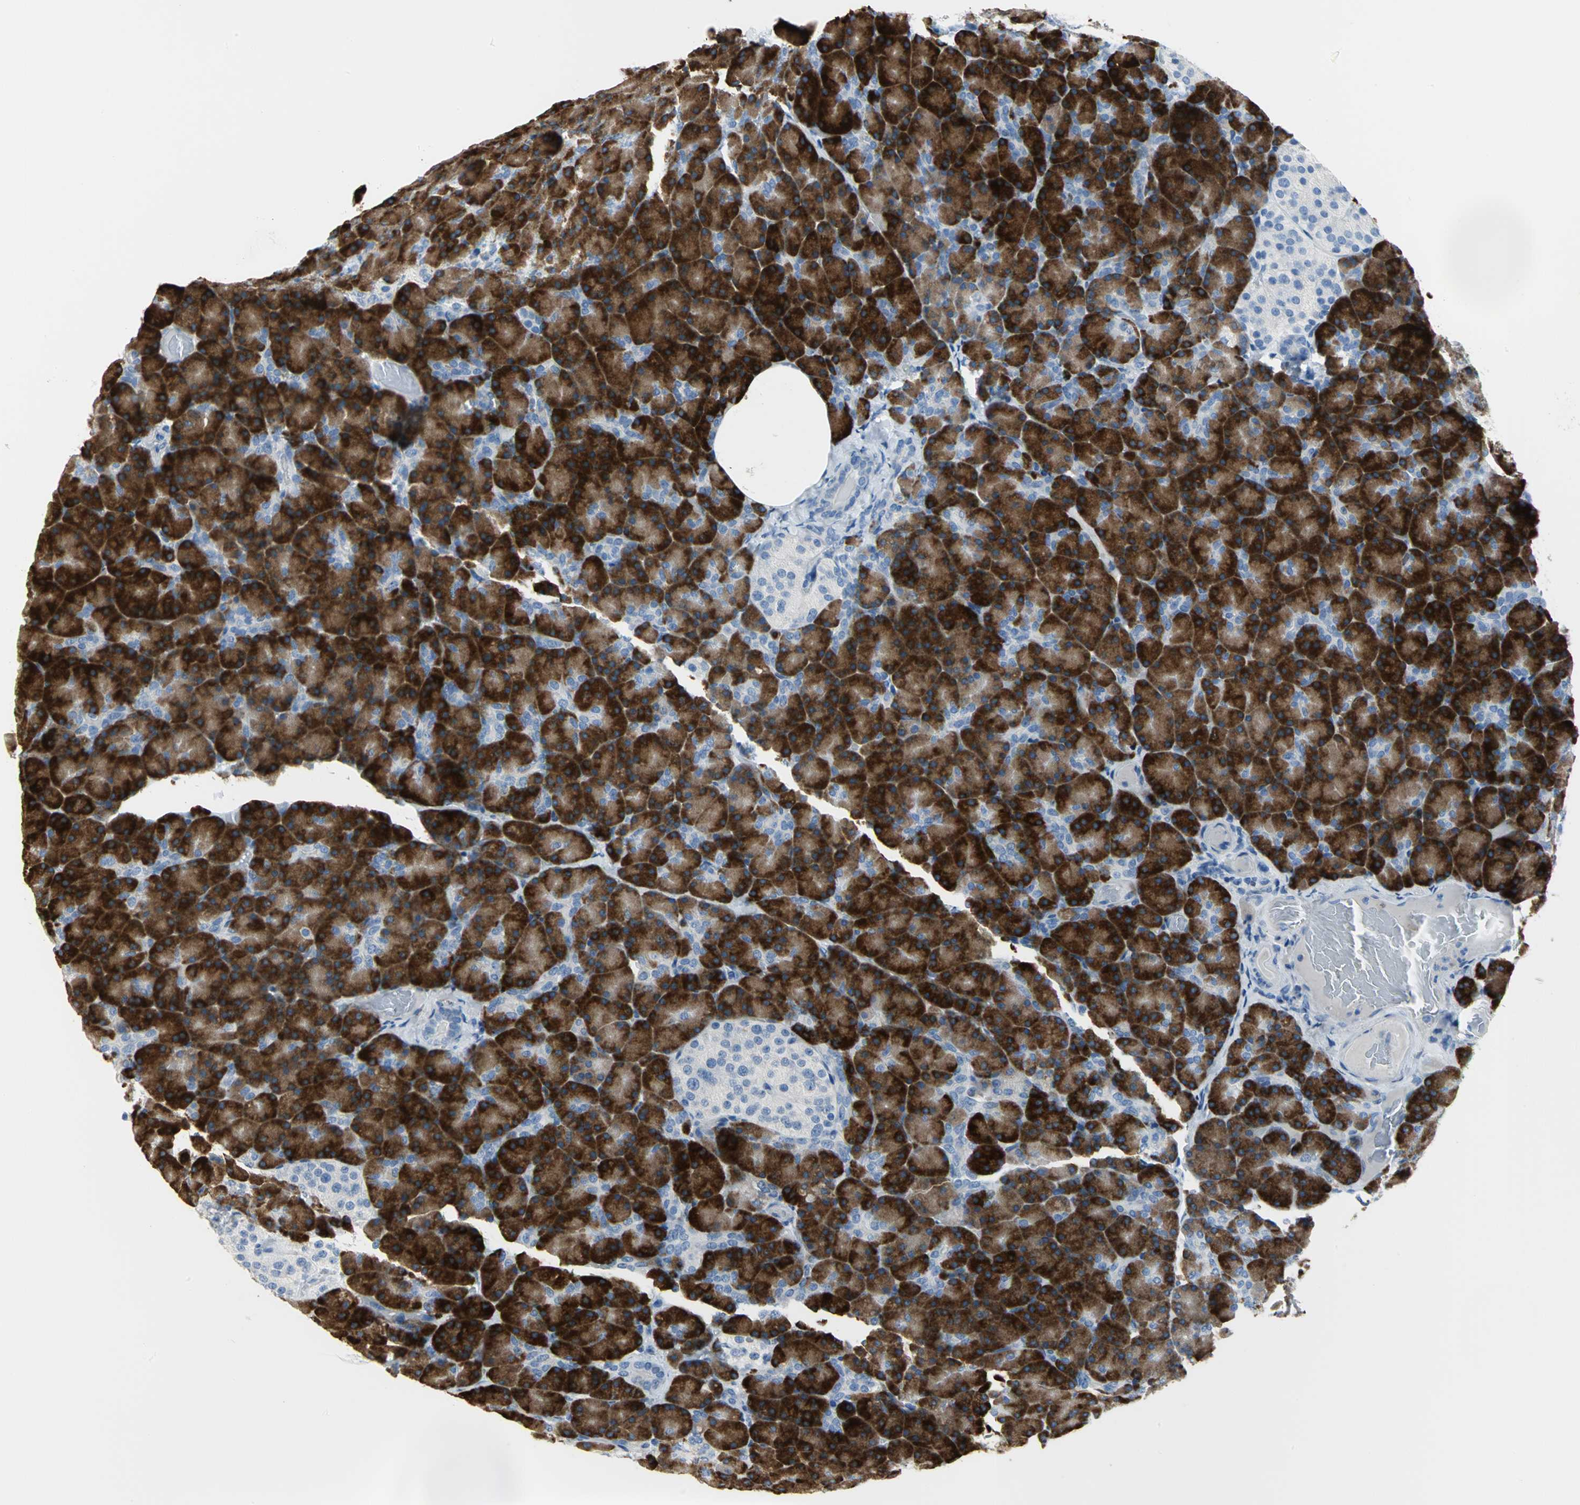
{"staining": {"intensity": "strong", "quantity": ">75%", "location": "cytoplasmic/membranous"}, "tissue": "pancreas", "cell_type": "Exocrine glandular cells", "image_type": "normal", "snomed": [{"axis": "morphology", "description": "Normal tissue, NOS"}, {"axis": "topography", "description": "Pancreas"}], "caption": "Immunohistochemistry (IHC) staining of normal pancreas, which exhibits high levels of strong cytoplasmic/membranous expression in about >75% of exocrine glandular cells indicating strong cytoplasmic/membranous protein positivity. The staining was performed using DAB (3,3'-diaminobenzidine) (brown) for protein detection and nuclei were counterstained in hematoxylin (blue).", "gene": "MCM3", "patient": {"sex": "female", "age": 43}}